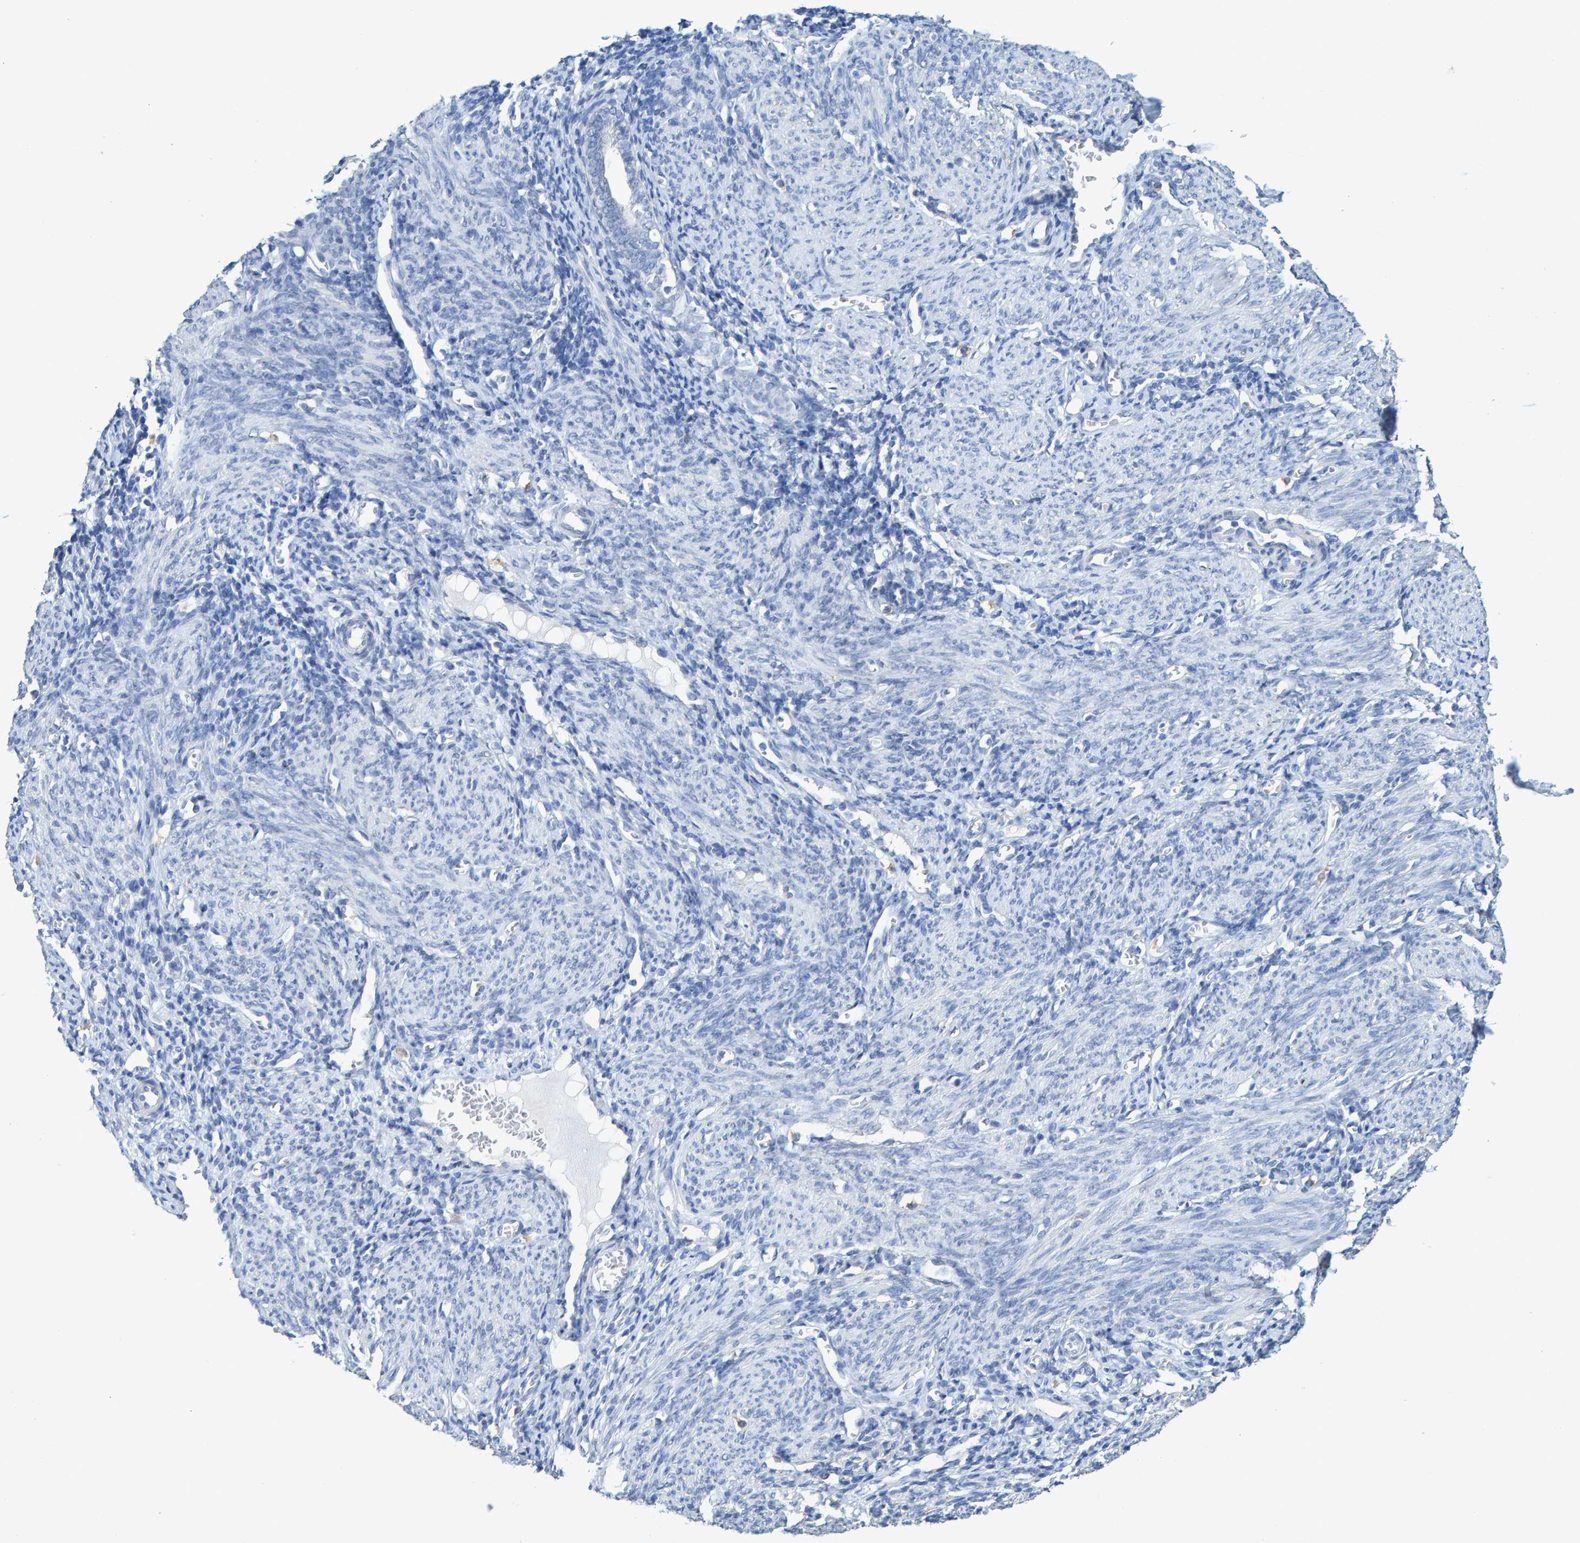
{"staining": {"intensity": "negative", "quantity": "none", "location": "none"}, "tissue": "endometrium", "cell_type": "Cells in endometrial stroma", "image_type": "normal", "snomed": [{"axis": "morphology", "description": "Normal tissue, NOS"}, {"axis": "morphology", "description": "Adenocarcinoma, NOS"}, {"axis": "topography", "description": "Endometrium"}], "caption": "DAB immunohistochemical staining of unremarkable human endometrium displays no significant staining in cells in endometrial stroma. (DAB immunohistochemistry visualized using brightfield microscopy, high magnification).", "gene": "CTH", "patient": {"sex": "female", "age": 57}}